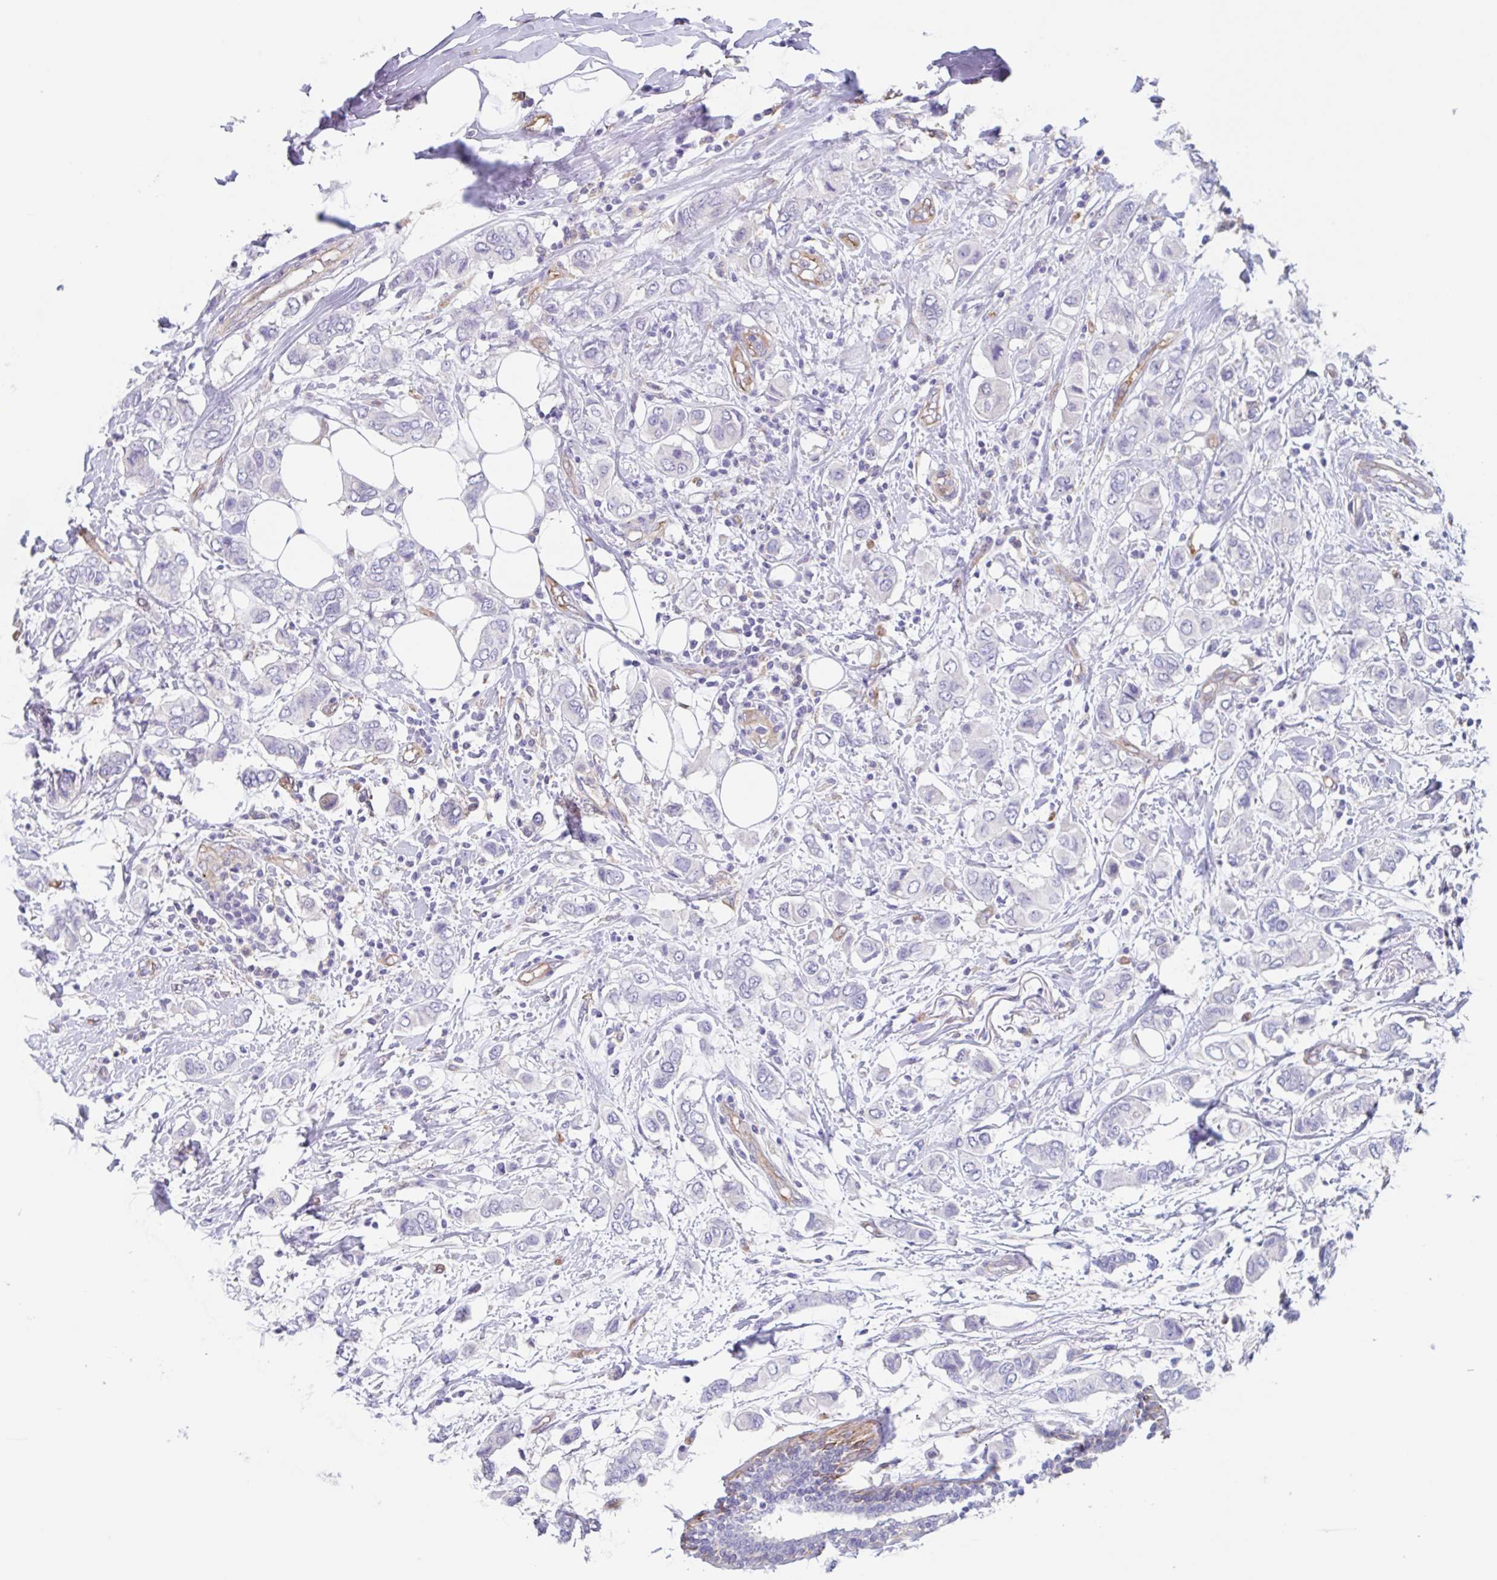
{"staining": {"intensity": "negative", "quantity": "none", "location": "none"}, "tissue": "breast cancer", "cell_type": "Tumor cells", "image_type": "cancer", "snomed": [{"axis": "morphology", "description": "Lobular carcinoma"}, {"axis": "topography", "description": "Breast"}], "caption": "Tumor cells show no significant staining in lobular carcinoma (breast).", "gene": "EHD4", "patient": {"sex": "female", "age": 51}}